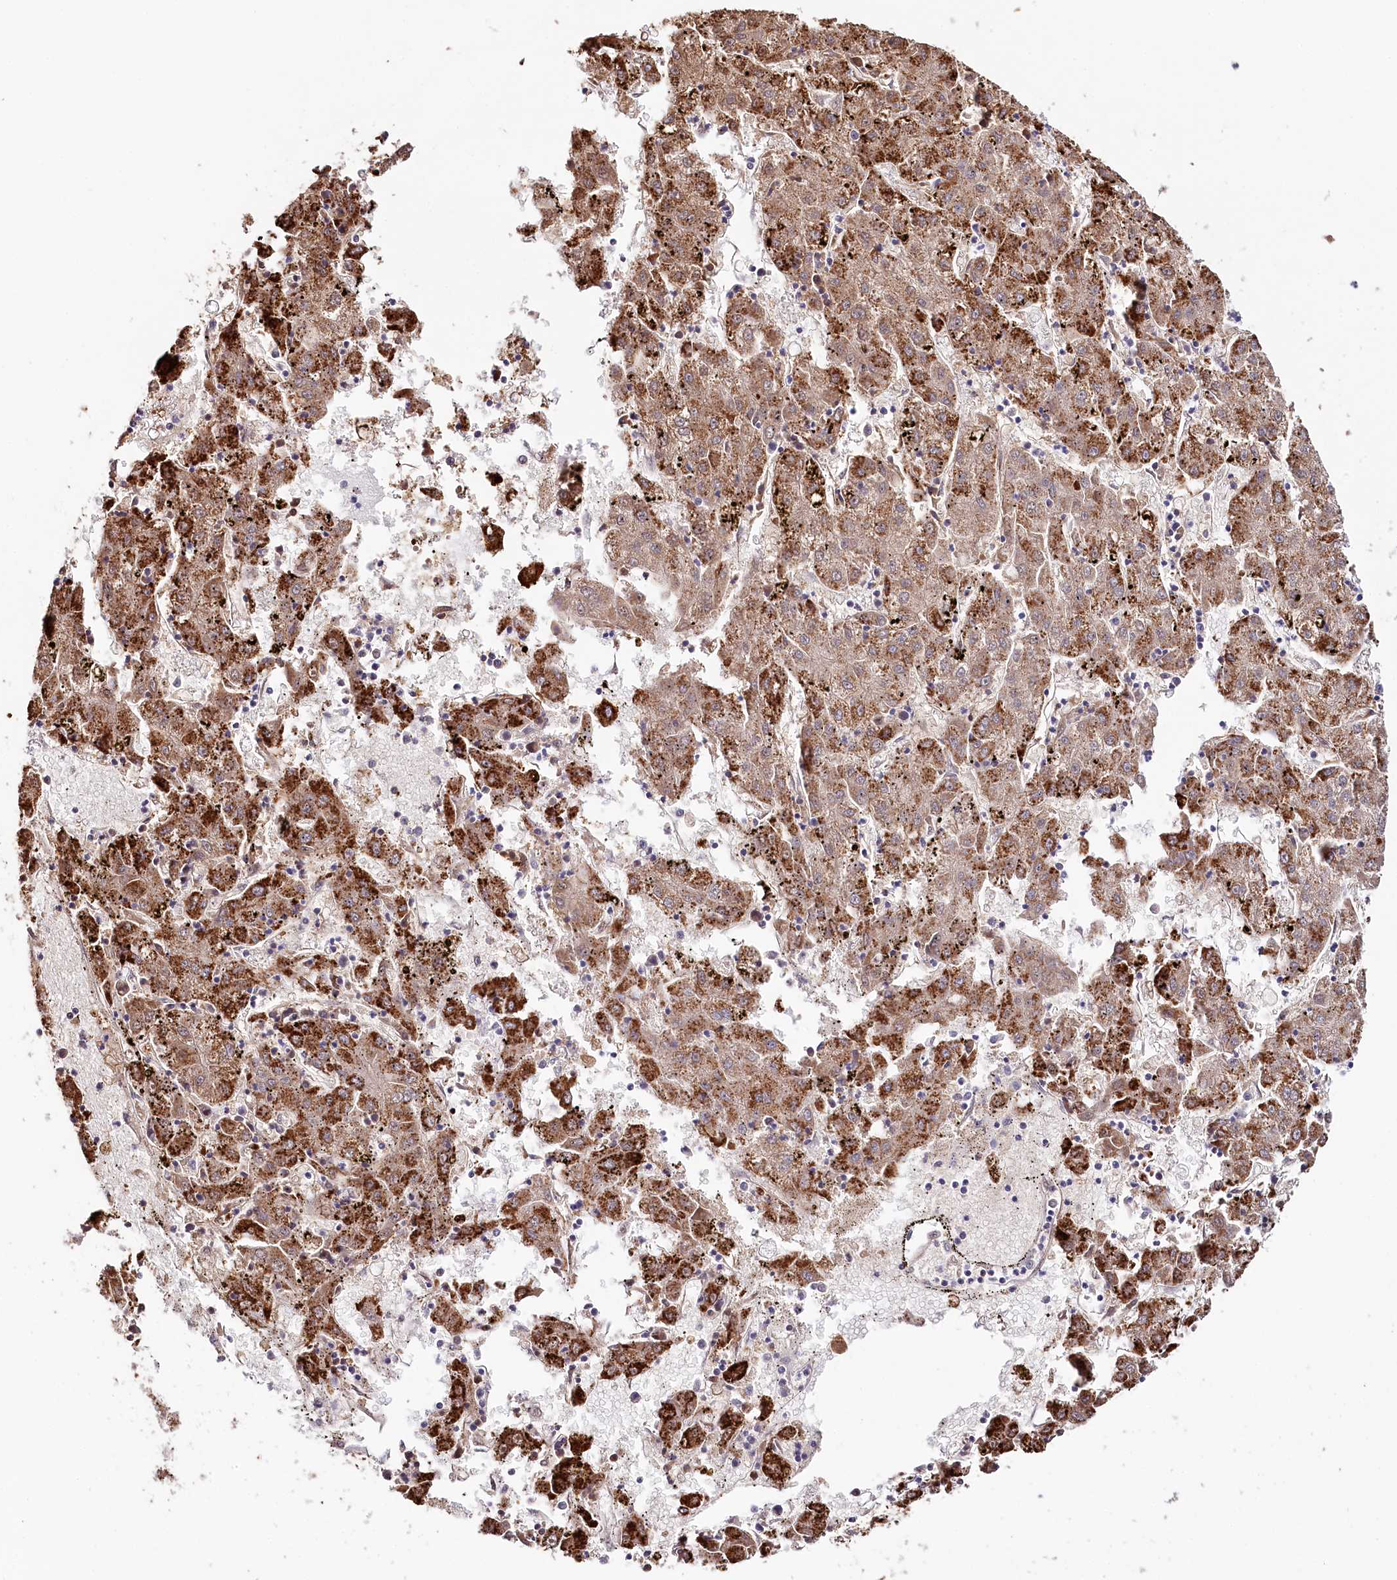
{"staining": {"intensity": "moderate", "quantity": ">75%", "location": "cytoplasmic/membranous"}, "tissue": "liver cancer", "cell_type": "Tumor cells", "image_type": "cancer", "snomed": [{"axis": "morphology", "description": "Carcinoma, Hepatocellular, NOS"}, {"axis": "topography", "description": "Liver"}], "caption": "A brown stain labels moderate cytoplasmic/membranous staining of a protein in human hepatocellular carcinoma (liver) tumor cells.", "gene": "DAPK1", "patient": {"sex": "male", "age": 72}}